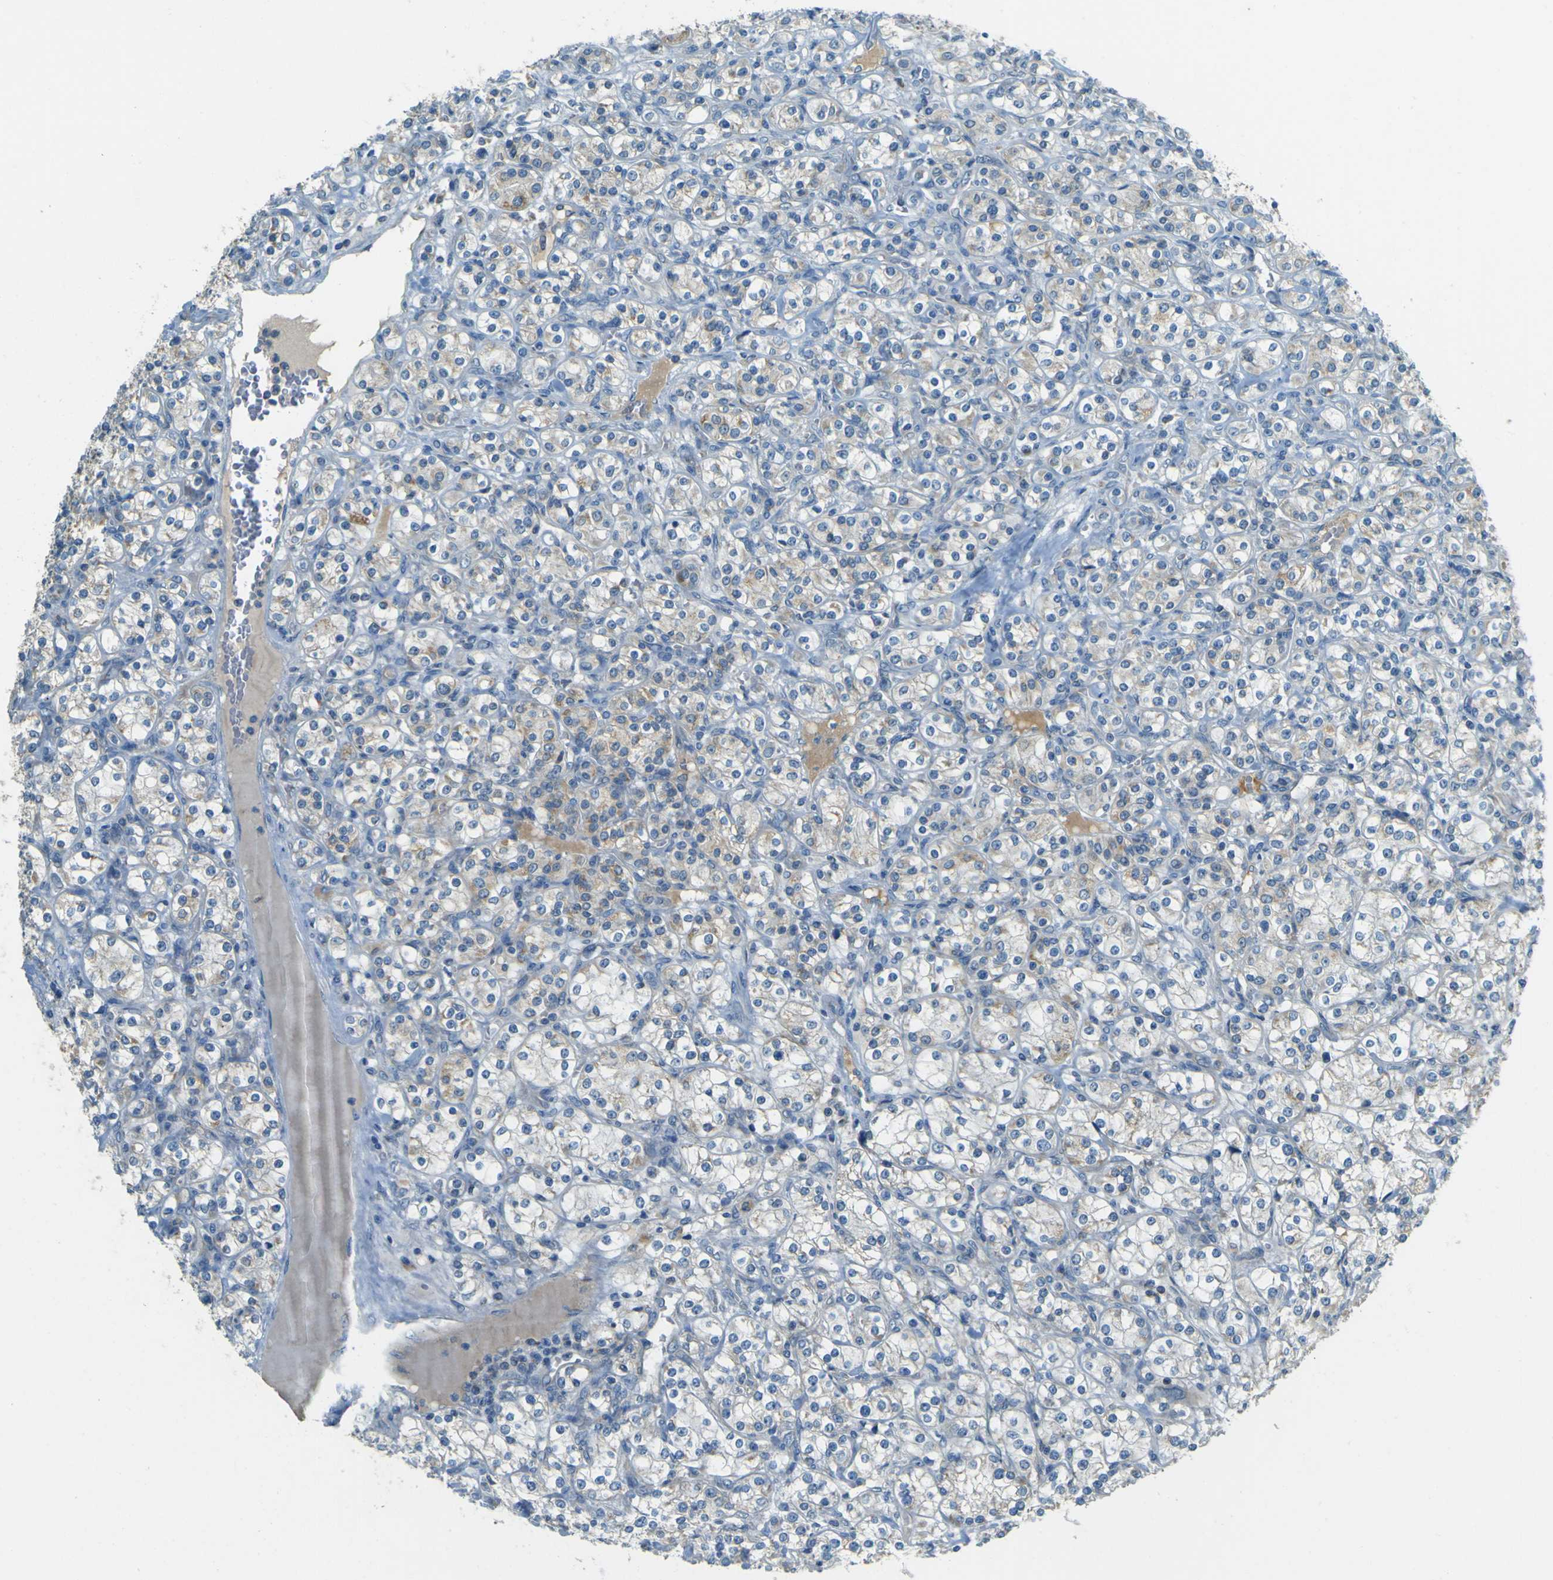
{"staining": {"intensity": "weak", "quantity": "<25%", "location": "cytoplasmic/membranous"}, "tissue": "renal cancer", "cell_type": "Tumor cells", "image_type": "cancer", "snomed": [{"axis": "morphology", "description": "Adenocarcinoma, NOS"}, {"axis": "topography", "description": "Kidney"}], "caption": "There is no significant staining in tumor cells of renal adenocarcinoma.", "gene": "FKTN", "patient": {"sex": "male", "age": 77}}